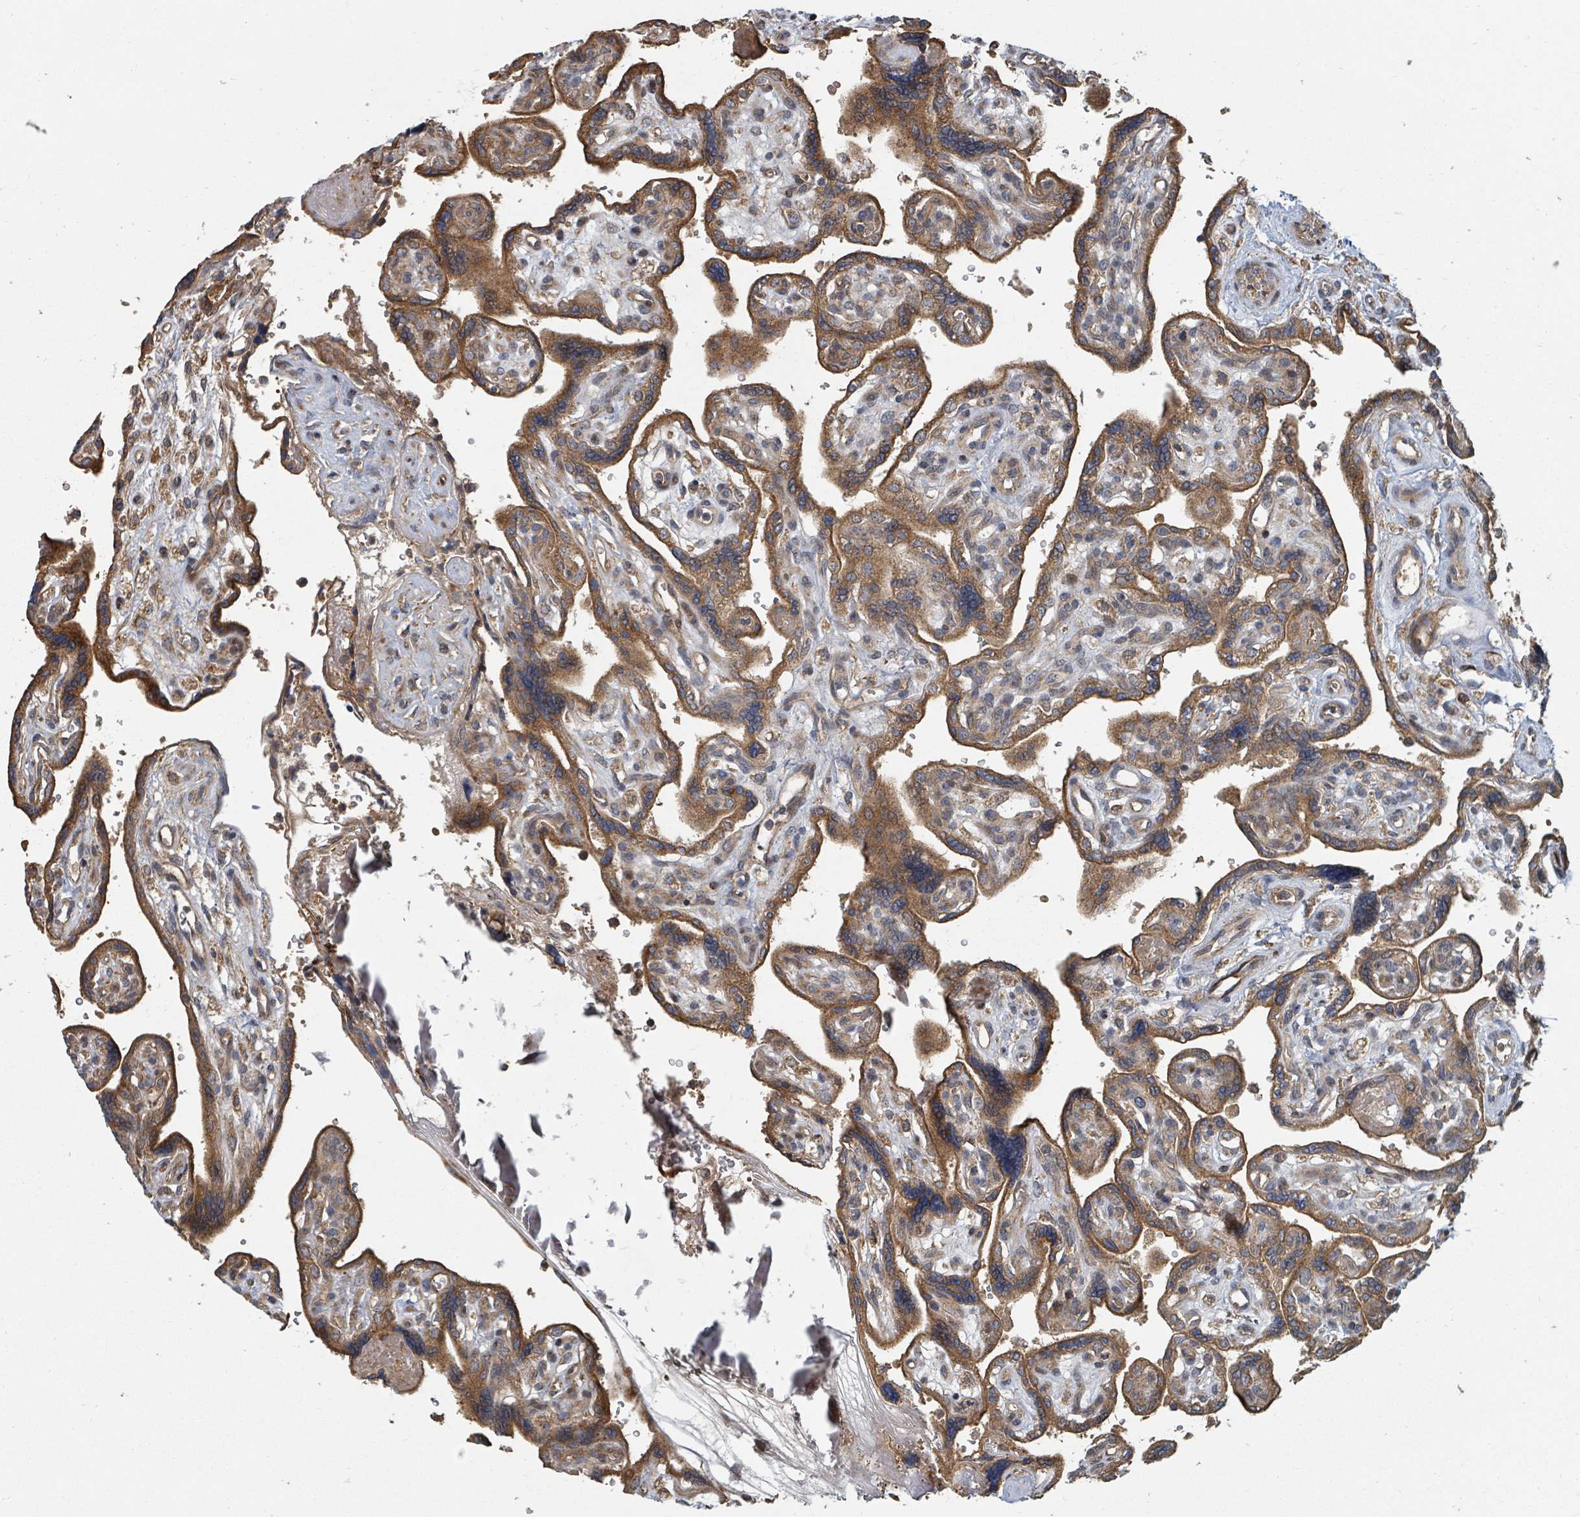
{"staining": {"intensity": "moderate", "quantity": ">75%", "location": "cytoplasmic/membranous"}, "tissue": "placenta", "cell_type": "Decidual cells", "image_type": "normal", "snomed": [{"axis": "morphology", "description": "Normal tissue, NOS"}, {"axis": "topography", "description": "Placenta"}], "caption": "Placenta was stained to show a protein in brown. There is medium levels of moderate cytoplasmic/membranous expression in approximately >75% of decidual cells.", "gene": "DPM1", "patient": {"sex": "female", "age": 39}}